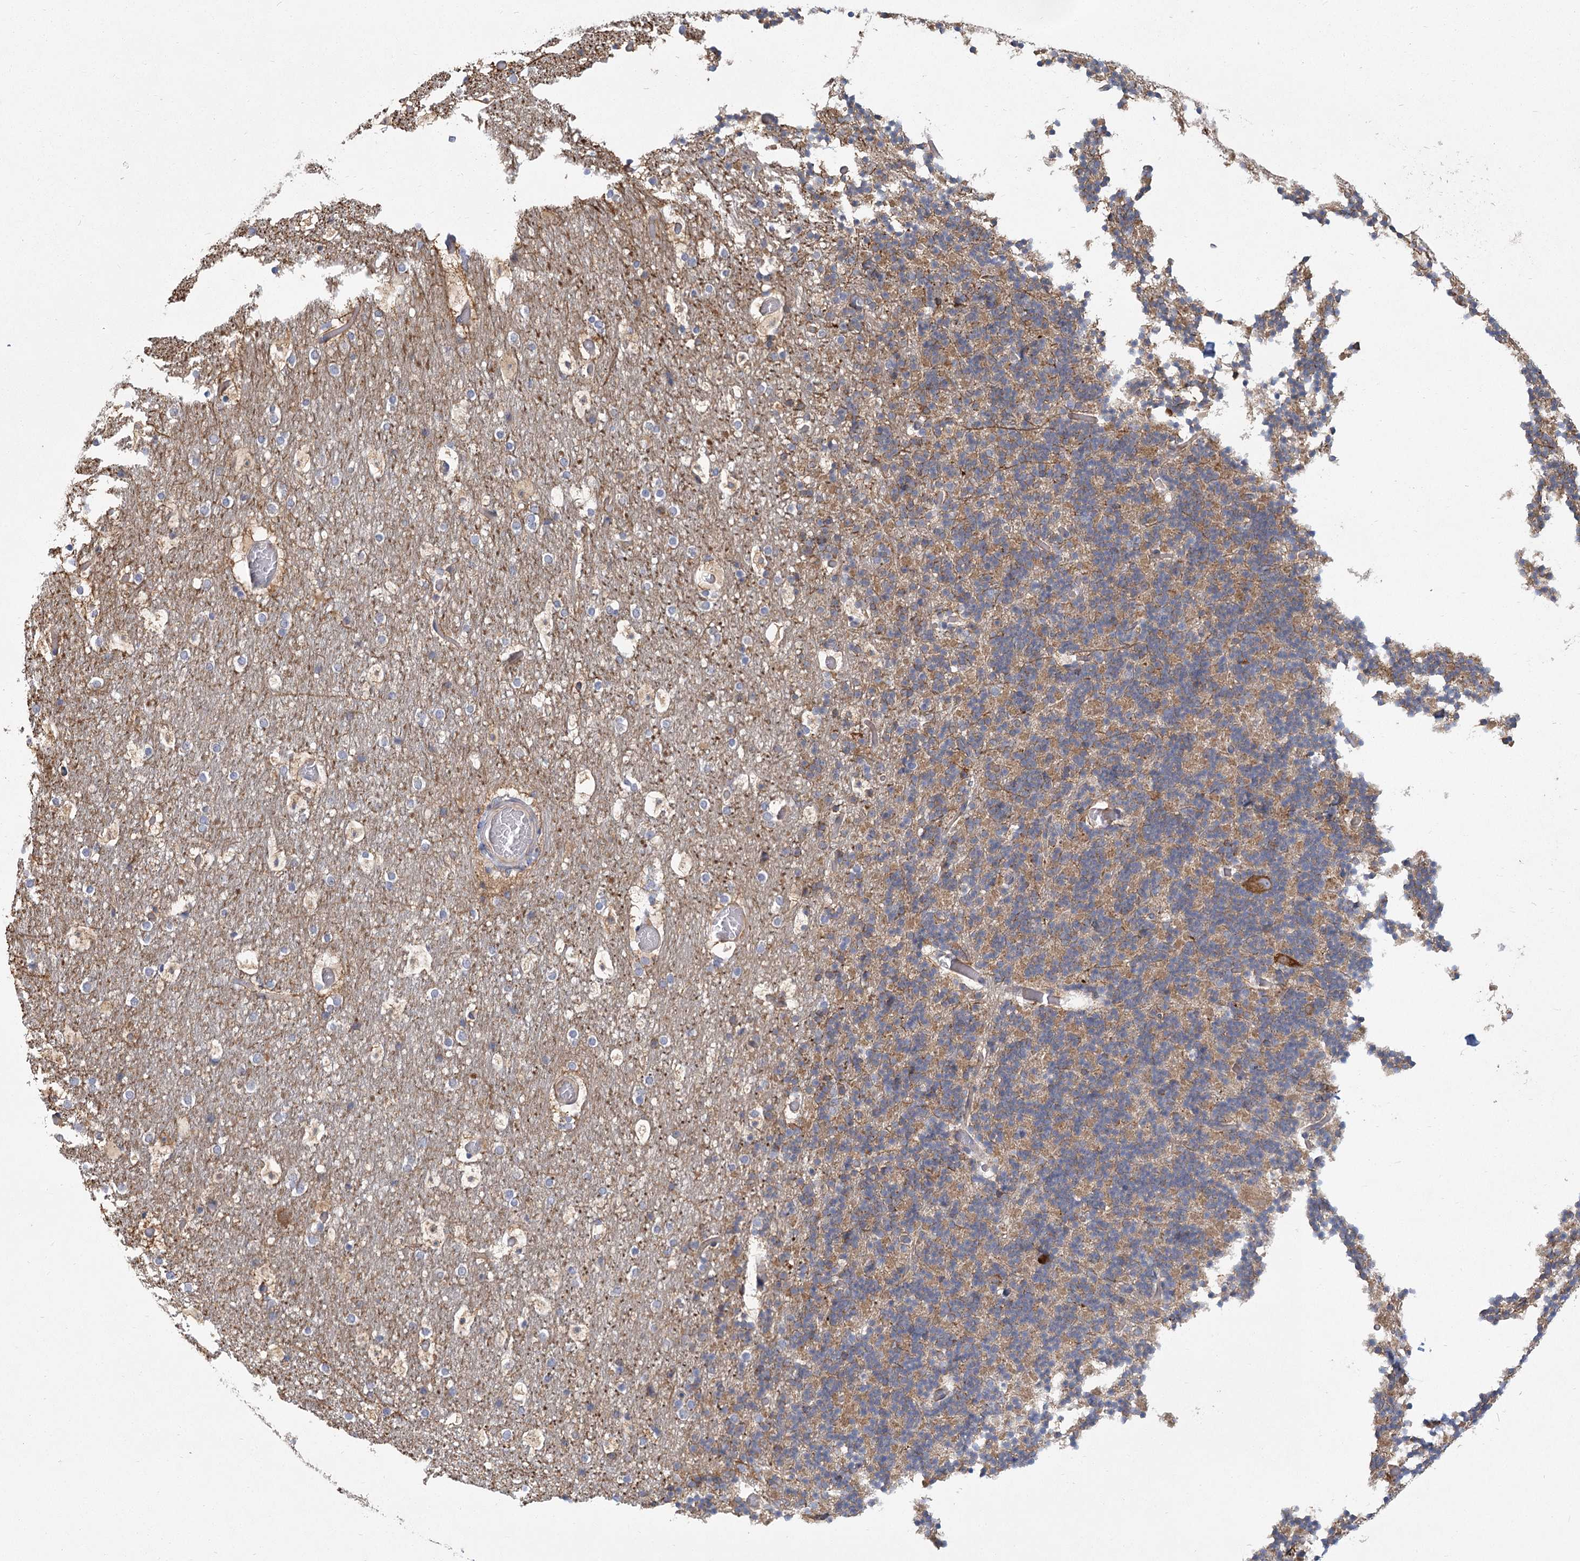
{"staining": {"intensity": "moderate", "quantity": ">75%", "location": "cytoplasmic/membranous"}, "tissue": "cerebellum", "cell_type": "Cells in granular layer", "image_type": "normal", "snomed": [{"axis": "morphology", "description": "Normal tissue, NOS"}, {"axis": "topography", "description": "Cerebellum"}], "caption": "Moderate cytoplasmic/membranous expression is appreciated in about >75% of cells in granular layer in benign cerebellum.", "gene": "CNTLN", "patient": {"sex": "male", "age": 57}}